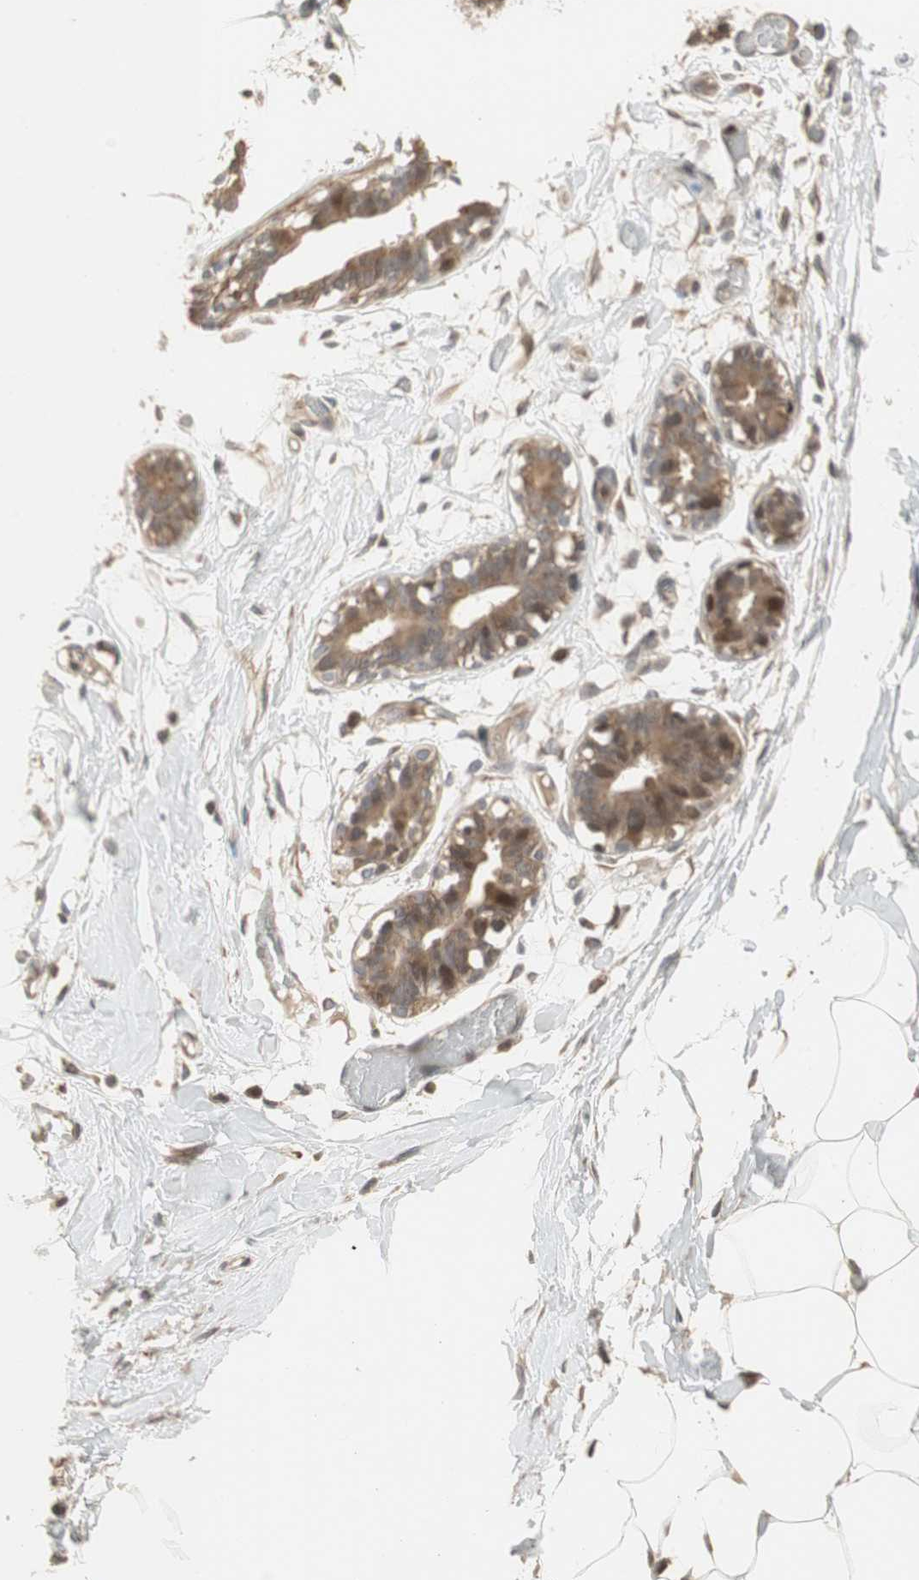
{"staining": {"intensity": "weak", "quantity": ">75%", "location": "cytoplasmic/membranous"}, "tissue": "adipose tissue", "cell_type": "Adipocytes", "image_type": "normal", "snomed": [{"axis": "morphology", "description": "Normal tissue, NOS"}, {"axis": "topography", "description": "Breast"}, {"axis": "topography", "description": "Adipose tissue"}], "caption": "This is an image of IHC staining of unremarkable adipose tissue, which shows weak staining in the cytoplasmic/membranous of adipocytes.", "gene": "SNX4", "patient": {"sex": "female", "age": 25}}